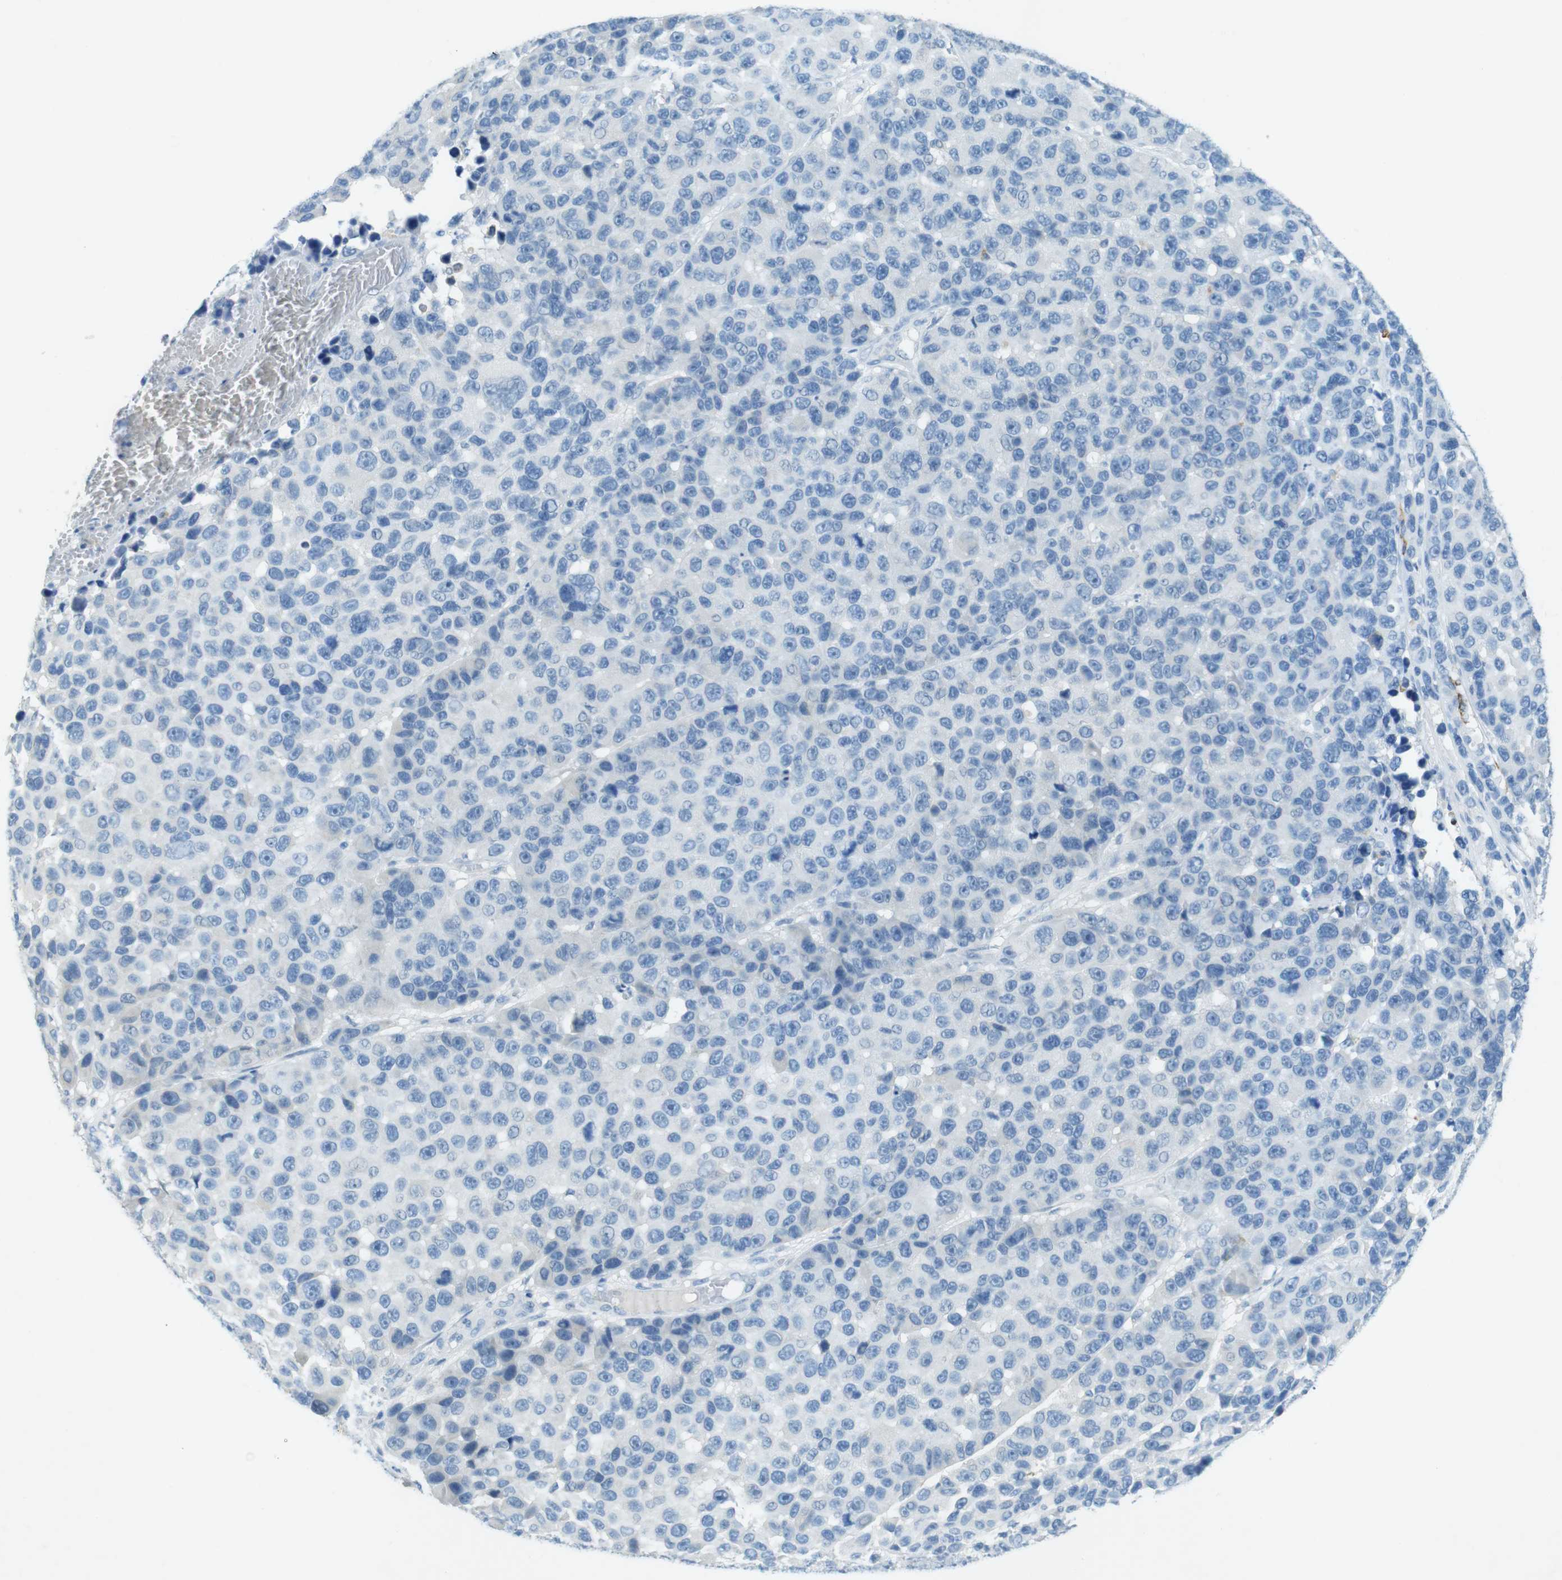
{"staining": {"intensity": "negative", "quantity": "none", "location": "none"}, "tissue": "melanoma", "cell_type": "Tumor cells", "image_type": "cancer", "snomed": [{"axis": "morphology", "description": "Malignant melanoma, NOS"}, {"axis": "topography", "description": "Skin"}], "caption": "Tumor cells are negative for protein expression in human melanoma. (Stains: DAB immunohistochemistry with hematoxylin counter stain, Microscopy: brightfield microscopy at high magnification).", "gene": "CD320", "patient": {"sex": "male", "age": 53}}